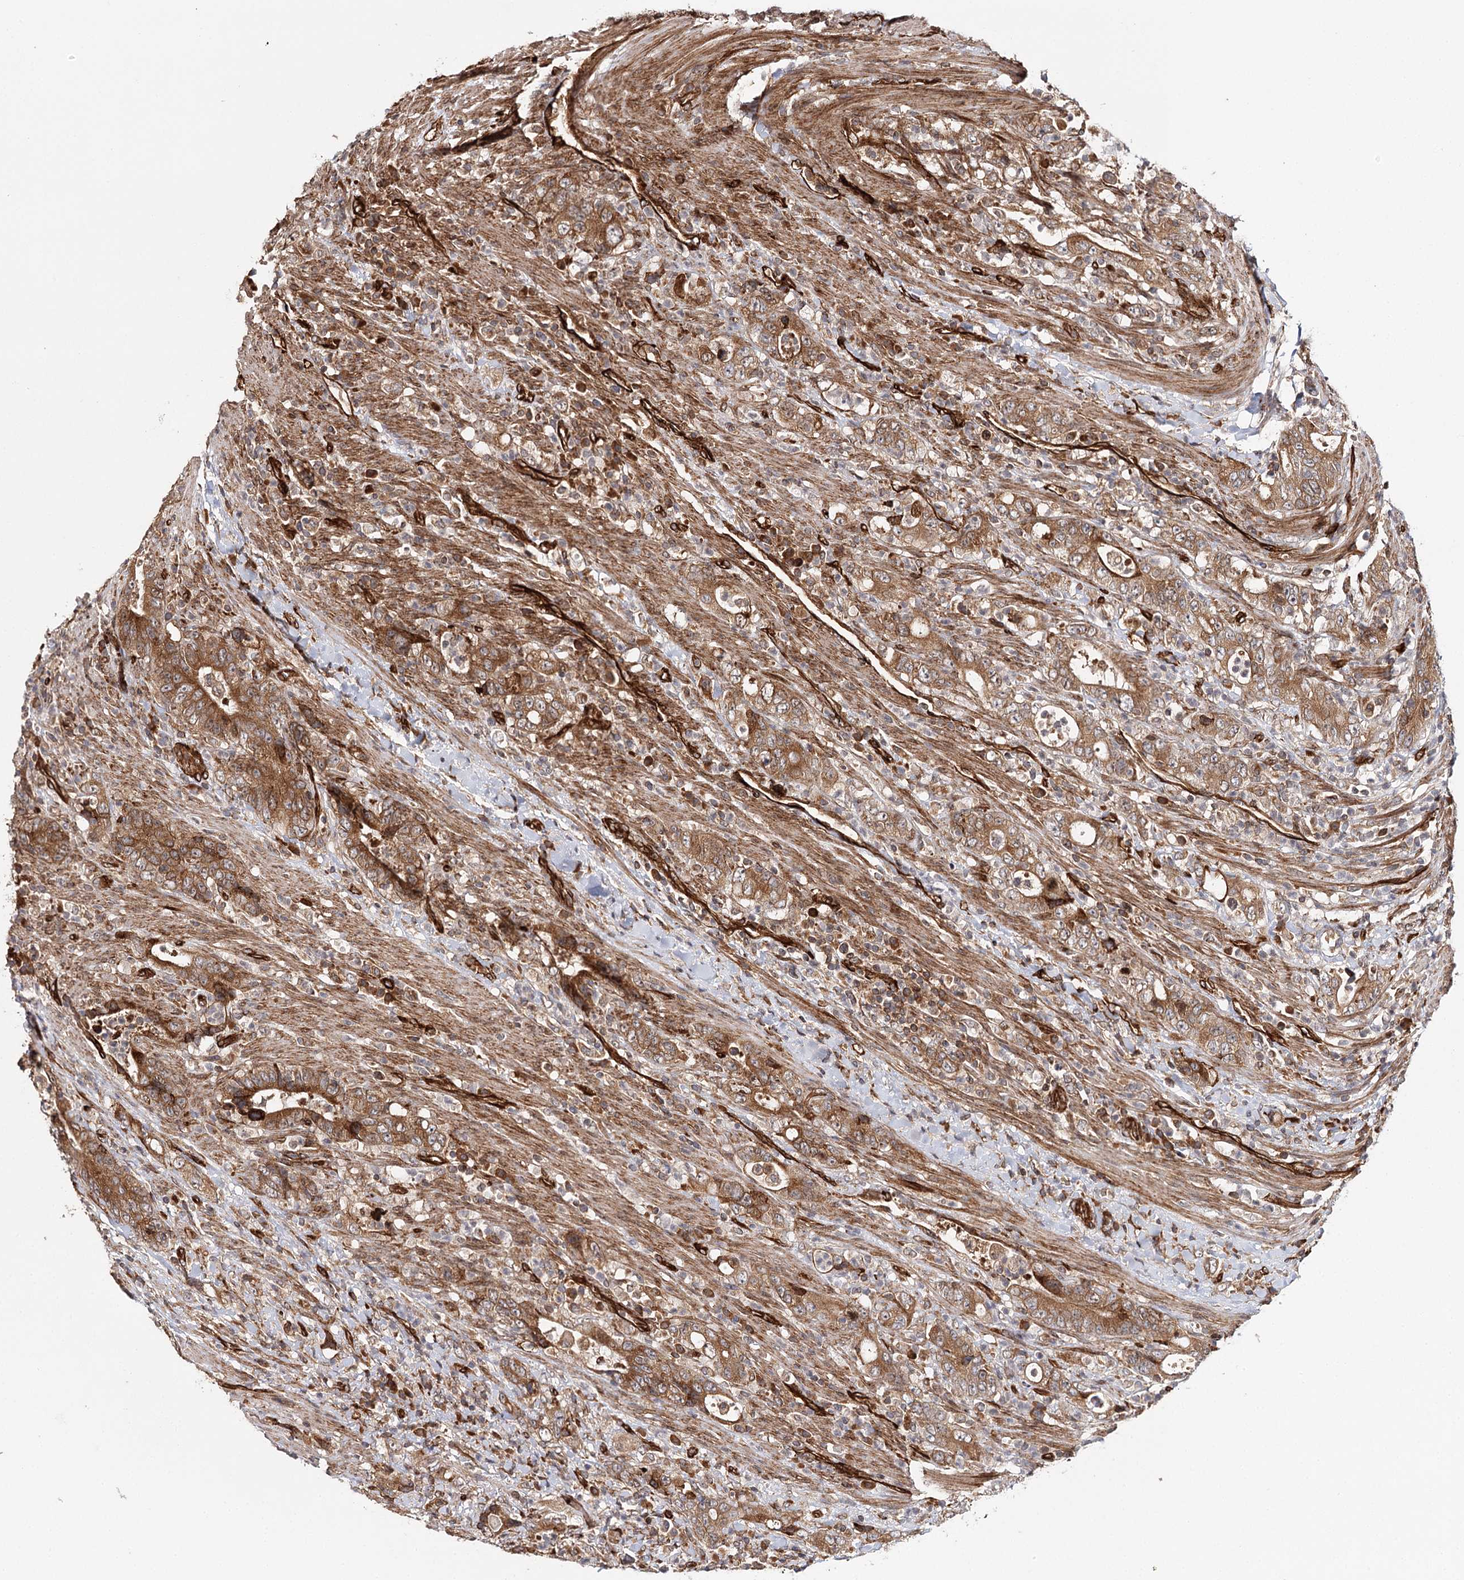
{"staining": {"intensity": "moderate", "quantity": ">75%", "location": "cytoplasmic/membranous"}, "tissue": "colorectal cancer", "cell_type": "Tumor cells", "image_type": "cancer", "snomed": [{"axis": "morphology", "description": "Adenocarcinoma, NOS"}, {"axis": "topography", "description": "Colon"}], "caption": "There is medium levels of moderate cytoplasmic/membranous staining in tumor cells of colorectal cancer (adenocarcinoma), as demonstrated by immunohistochemical staining (brown color).", "gene": "MKNK1", "patient": {"sex": "female", "age": 75}}